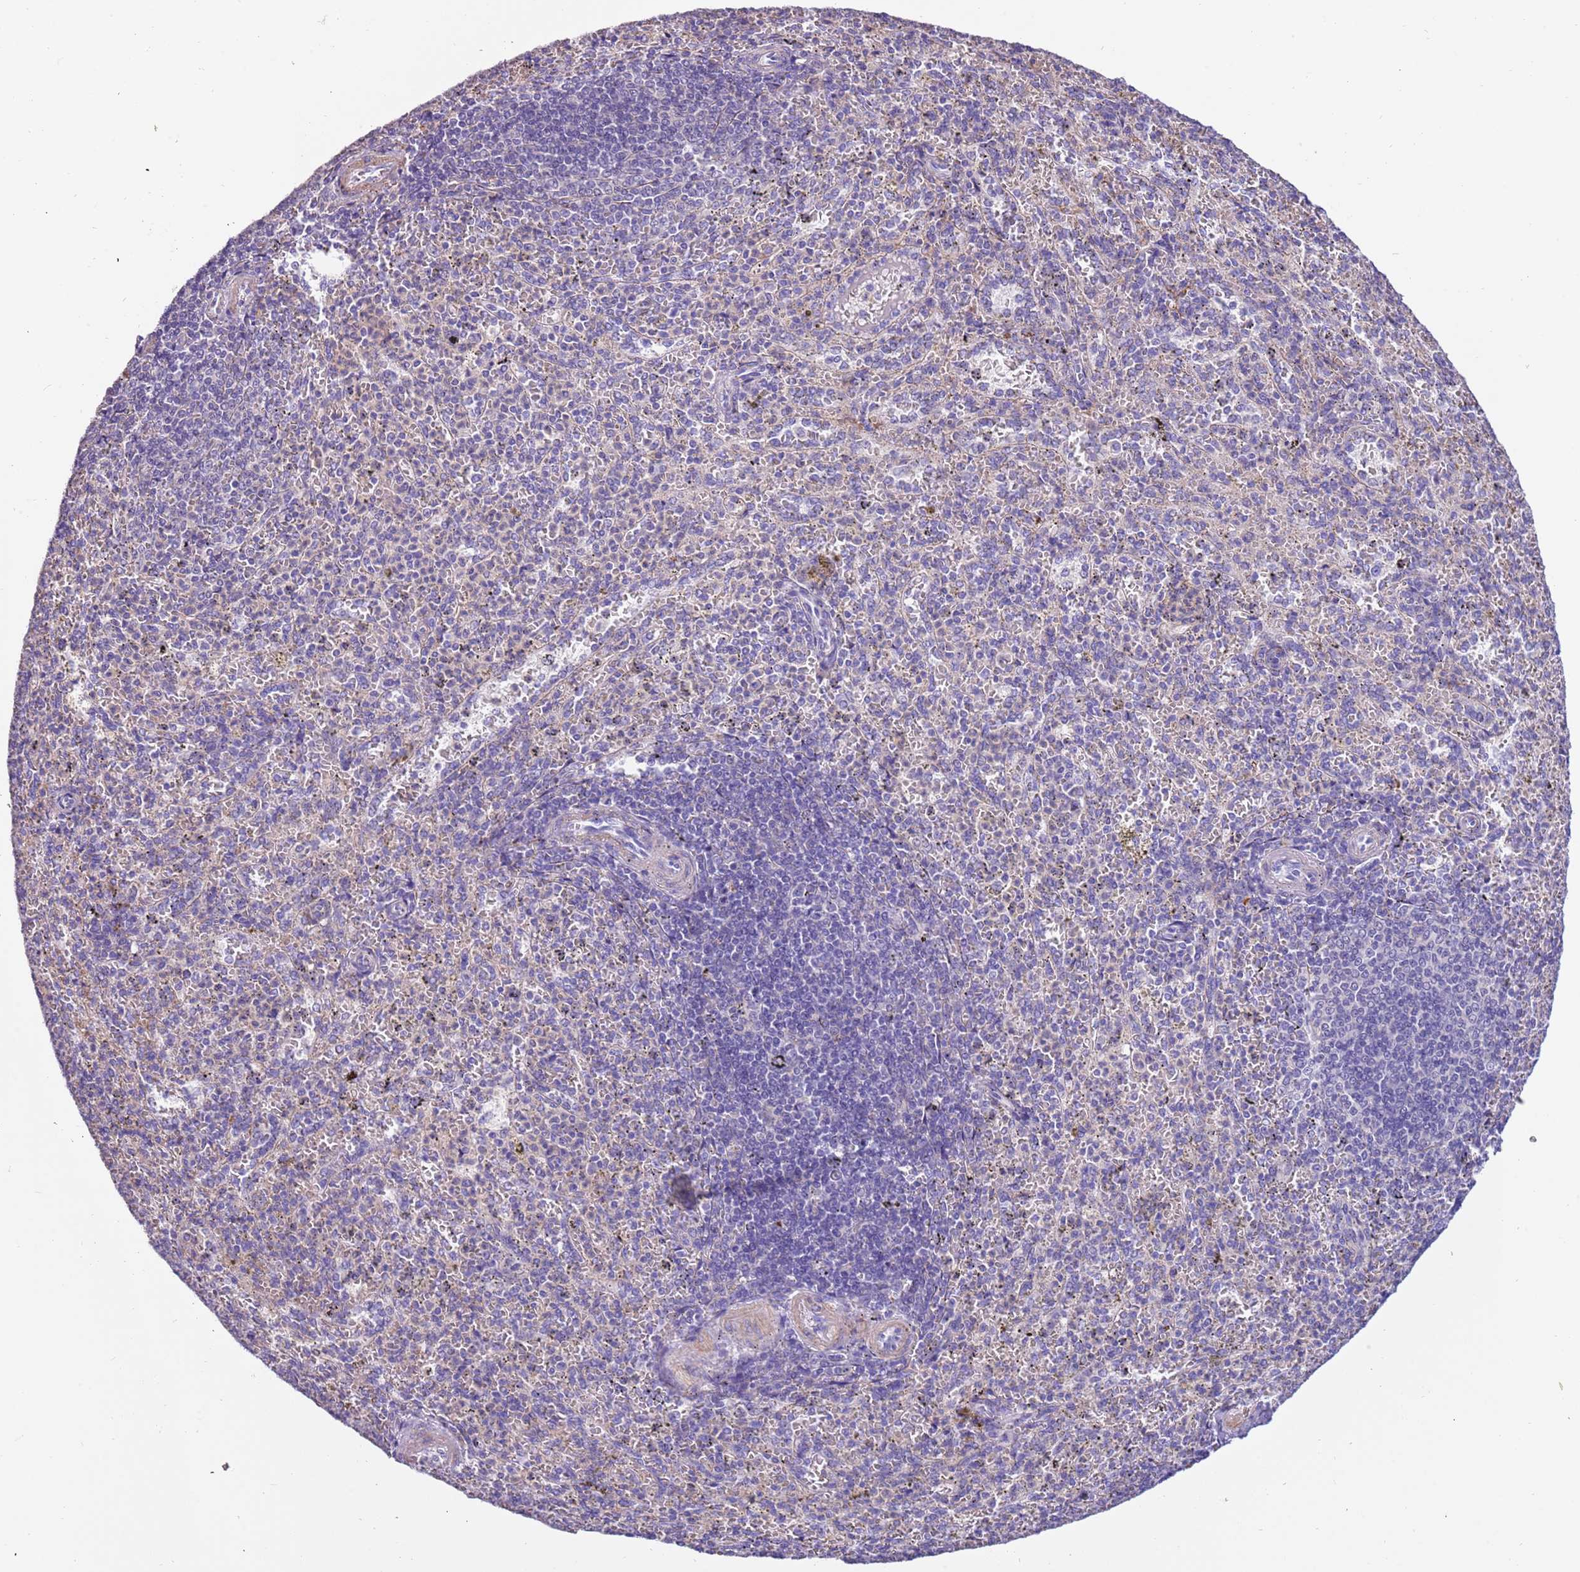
{"staining": {"intensity": "negative", "quantity": "none", "location": "none"}, "tissue": "spleen", "cell_type": "Cells in red pulp", "image_type": "normal", "snomed": [{"axis": "morphology", "description": "Normal tissue, NOS"}, {"axis": "topography", "description": "Spleen"}], "caption": "Spleen was stained to show a protein in brown. There is no significant expression in cells in red pulp. (DAB (3,3'-diaminobenzidine) immunohistochemistry with hematoxylin counter stain).", "gene": "PCGF2", "patient": {"sex": "female", "age": 21}}